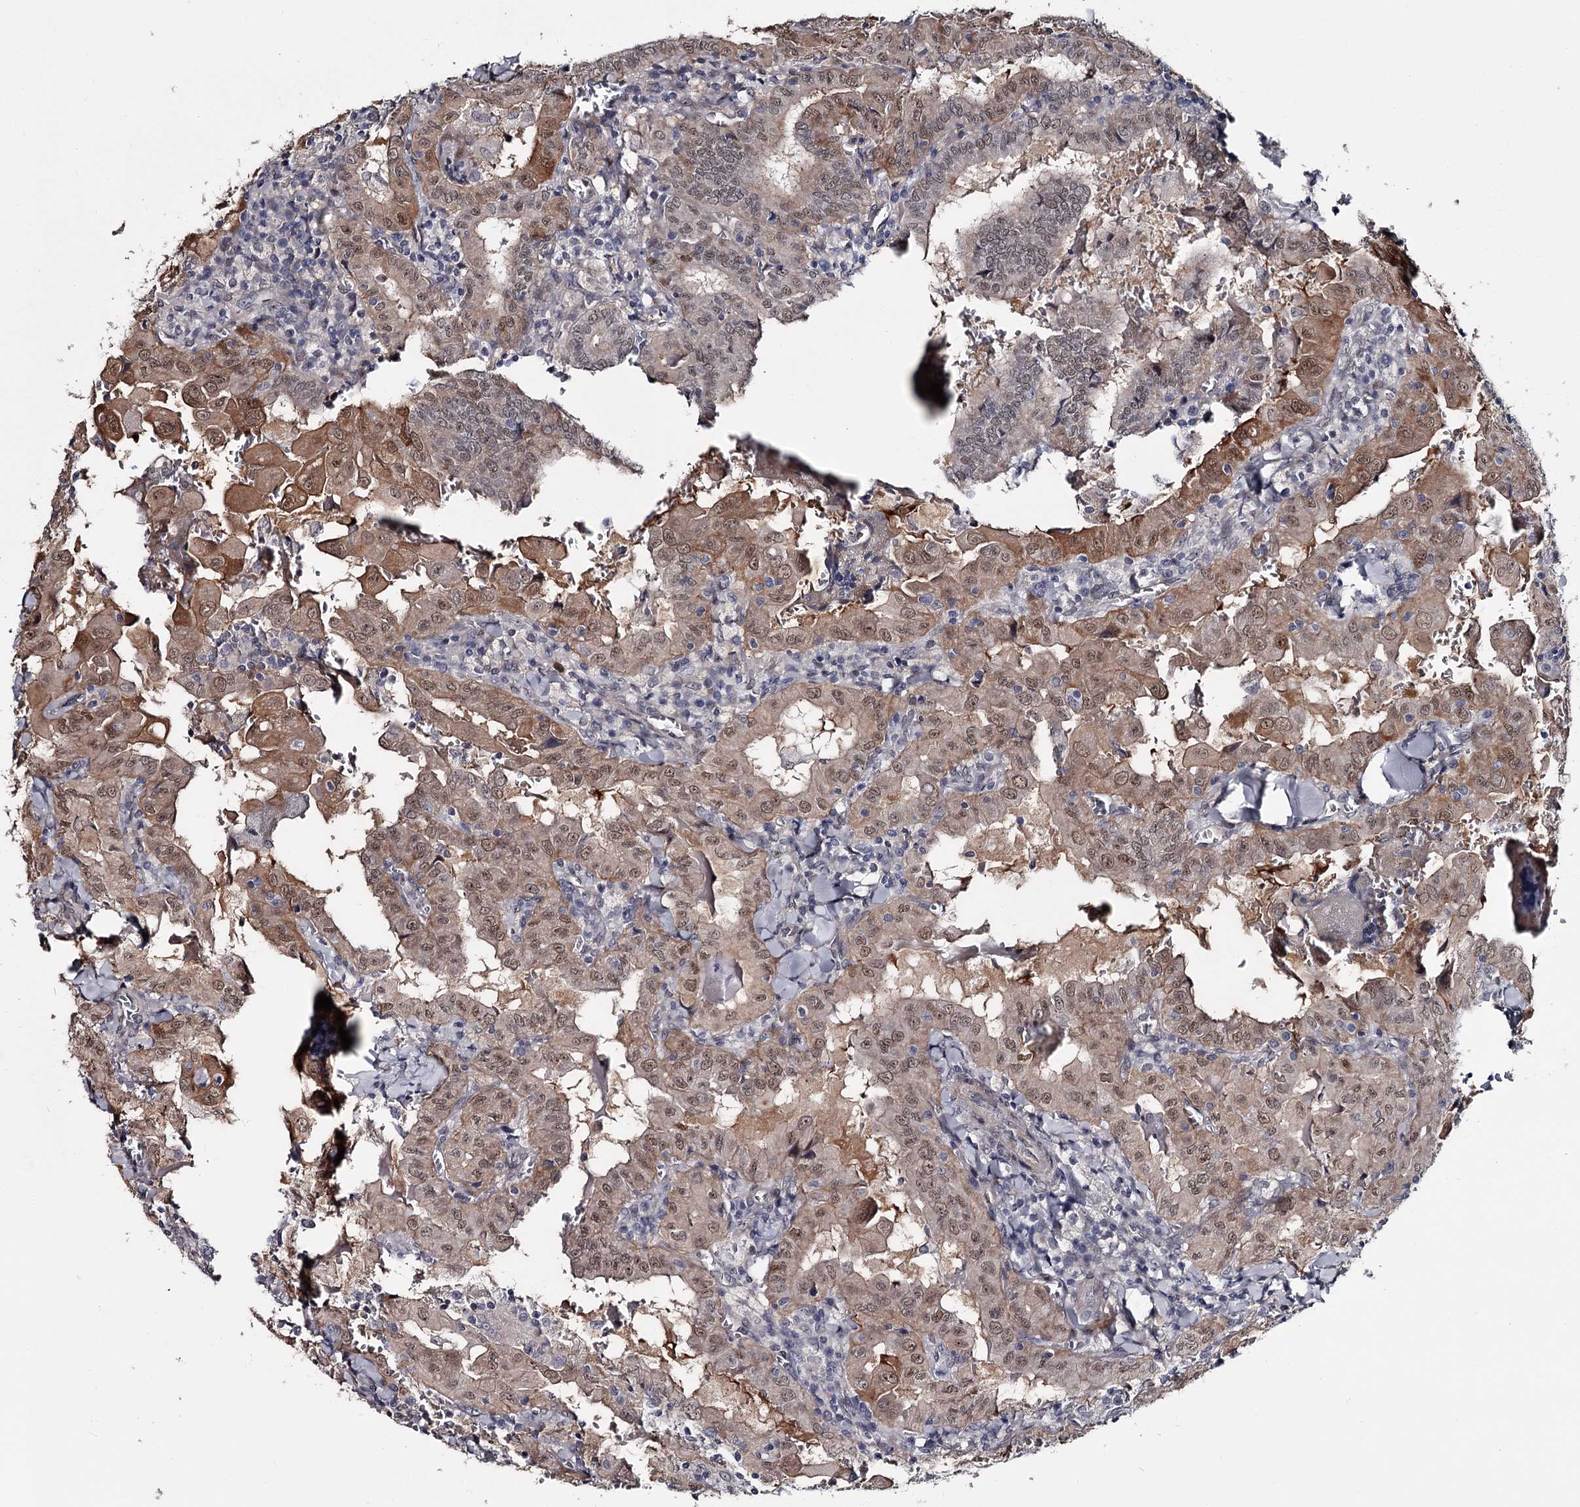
{"staining": {"intensity": "weak", "quantity": "25%-75%", "location": "cytoplasmic/membranous,nuclear"}, "tissue": "thyroid cancer", "cell_type": "Tumor cells", "image_type": "cancer", "snomed": [{"axis": "morphology", "description": "Papillary adenocarcinoma, NOS"}, {"axis": "topography", "description": "Thyroid gland"}], "caption": "Immunohistochemical staining of human papillary adenocarcinoma (thyroid) shows weak cytoplasmic/membranous and nuclear protein expression in approximately 25%-75% of tumor cells. (DAB (3,3'-diaminobenzidine) IHC, brown staining for protein, blue staining for nuclei).", "gene": "PRPF40B", "patient": {"sex": "female", "age": 72}}